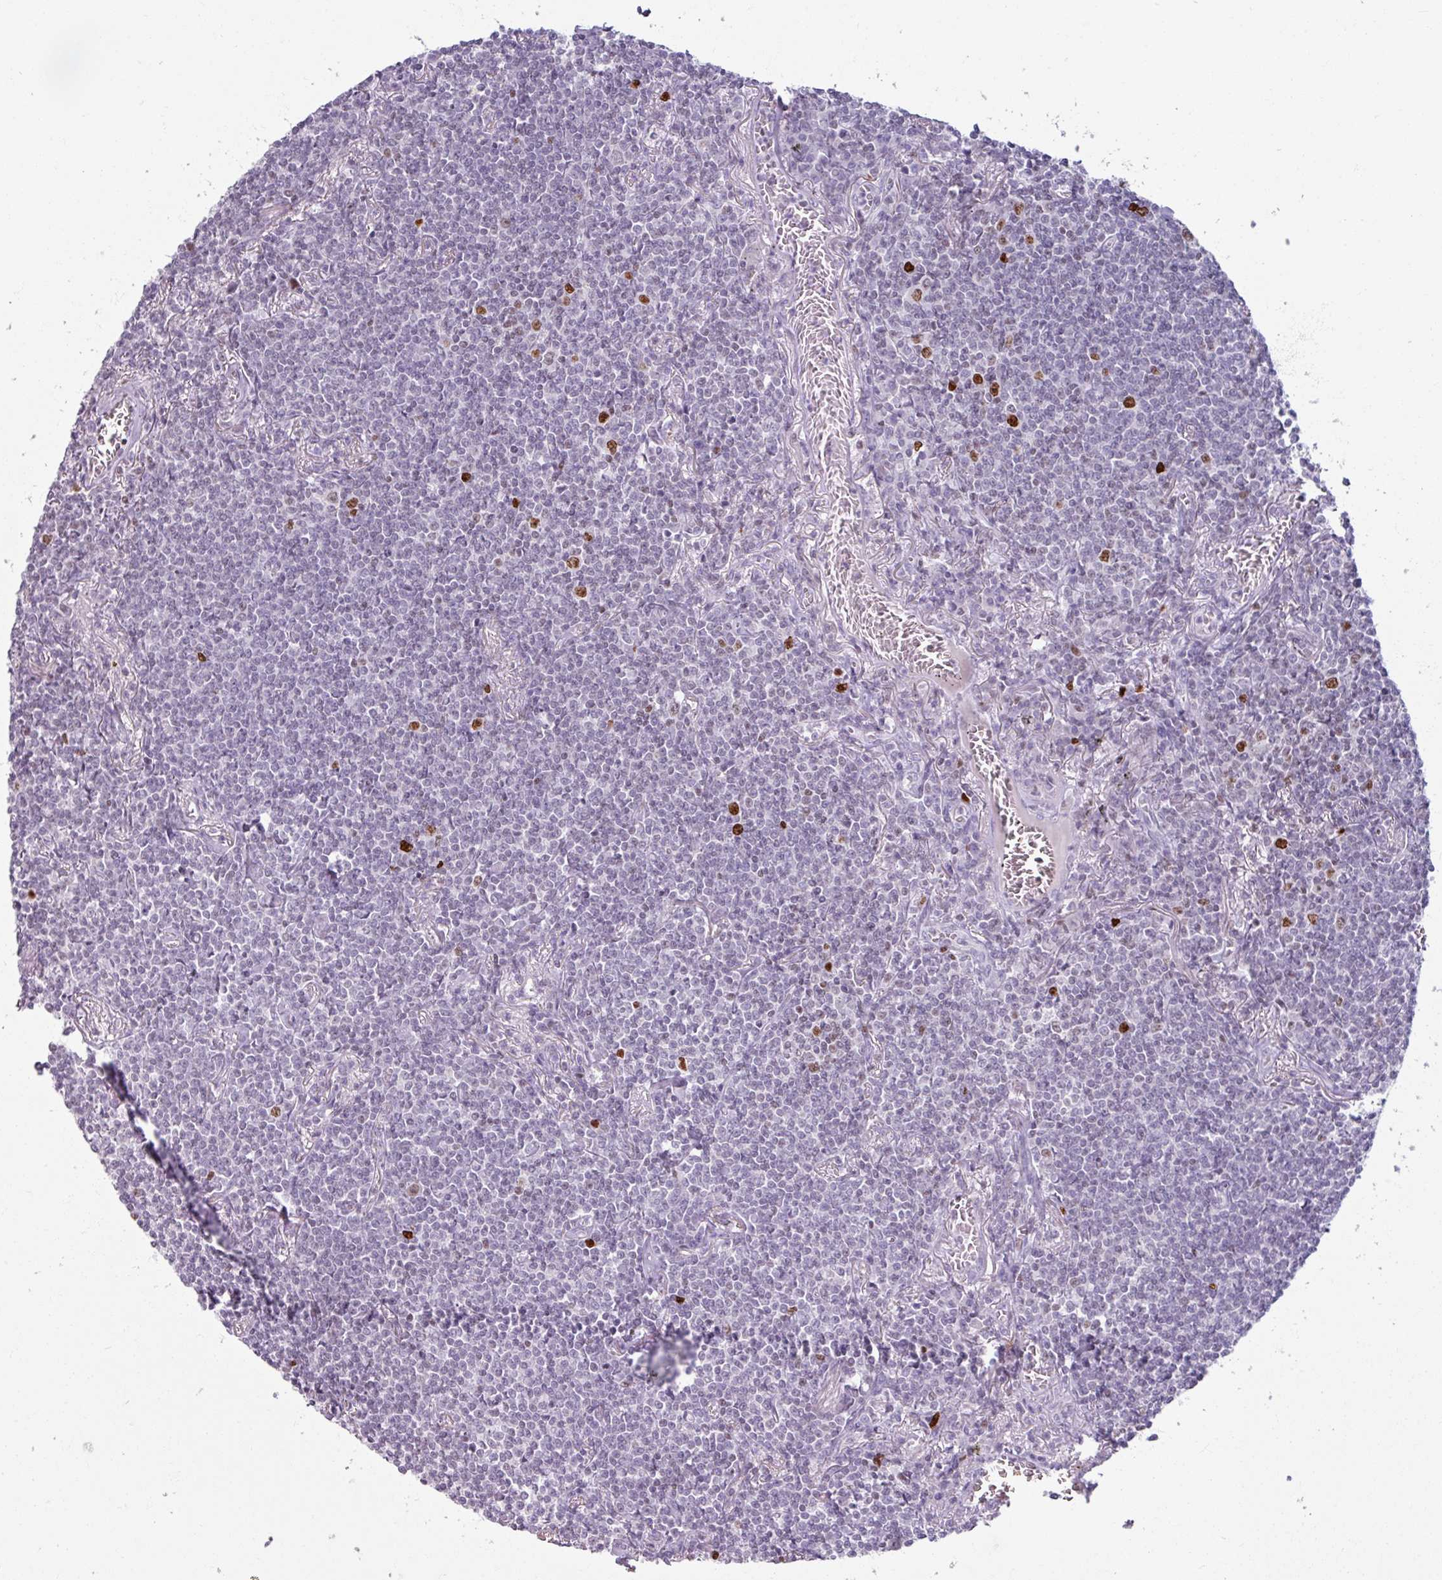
{"staining": {"intensity": "strong", "quantity": "<25%", "location": "nuclear"}, "tissue": "lymphoma", "cell_type": "Tumor cells", "image_type": "cancer", "snomed": [{"axis": "morphology", "description": "Malignant lymphoma, non-Hodgkin's type, Low grade"}, {"axis": "topography", "description": "Lung"}], "caption": "The immunohistochemical stain labels strong nuclear staining in tumor cells of lymphoma tissue.", "gene": "ATAD2", "patient": {"sex": "female", "age": 71}}